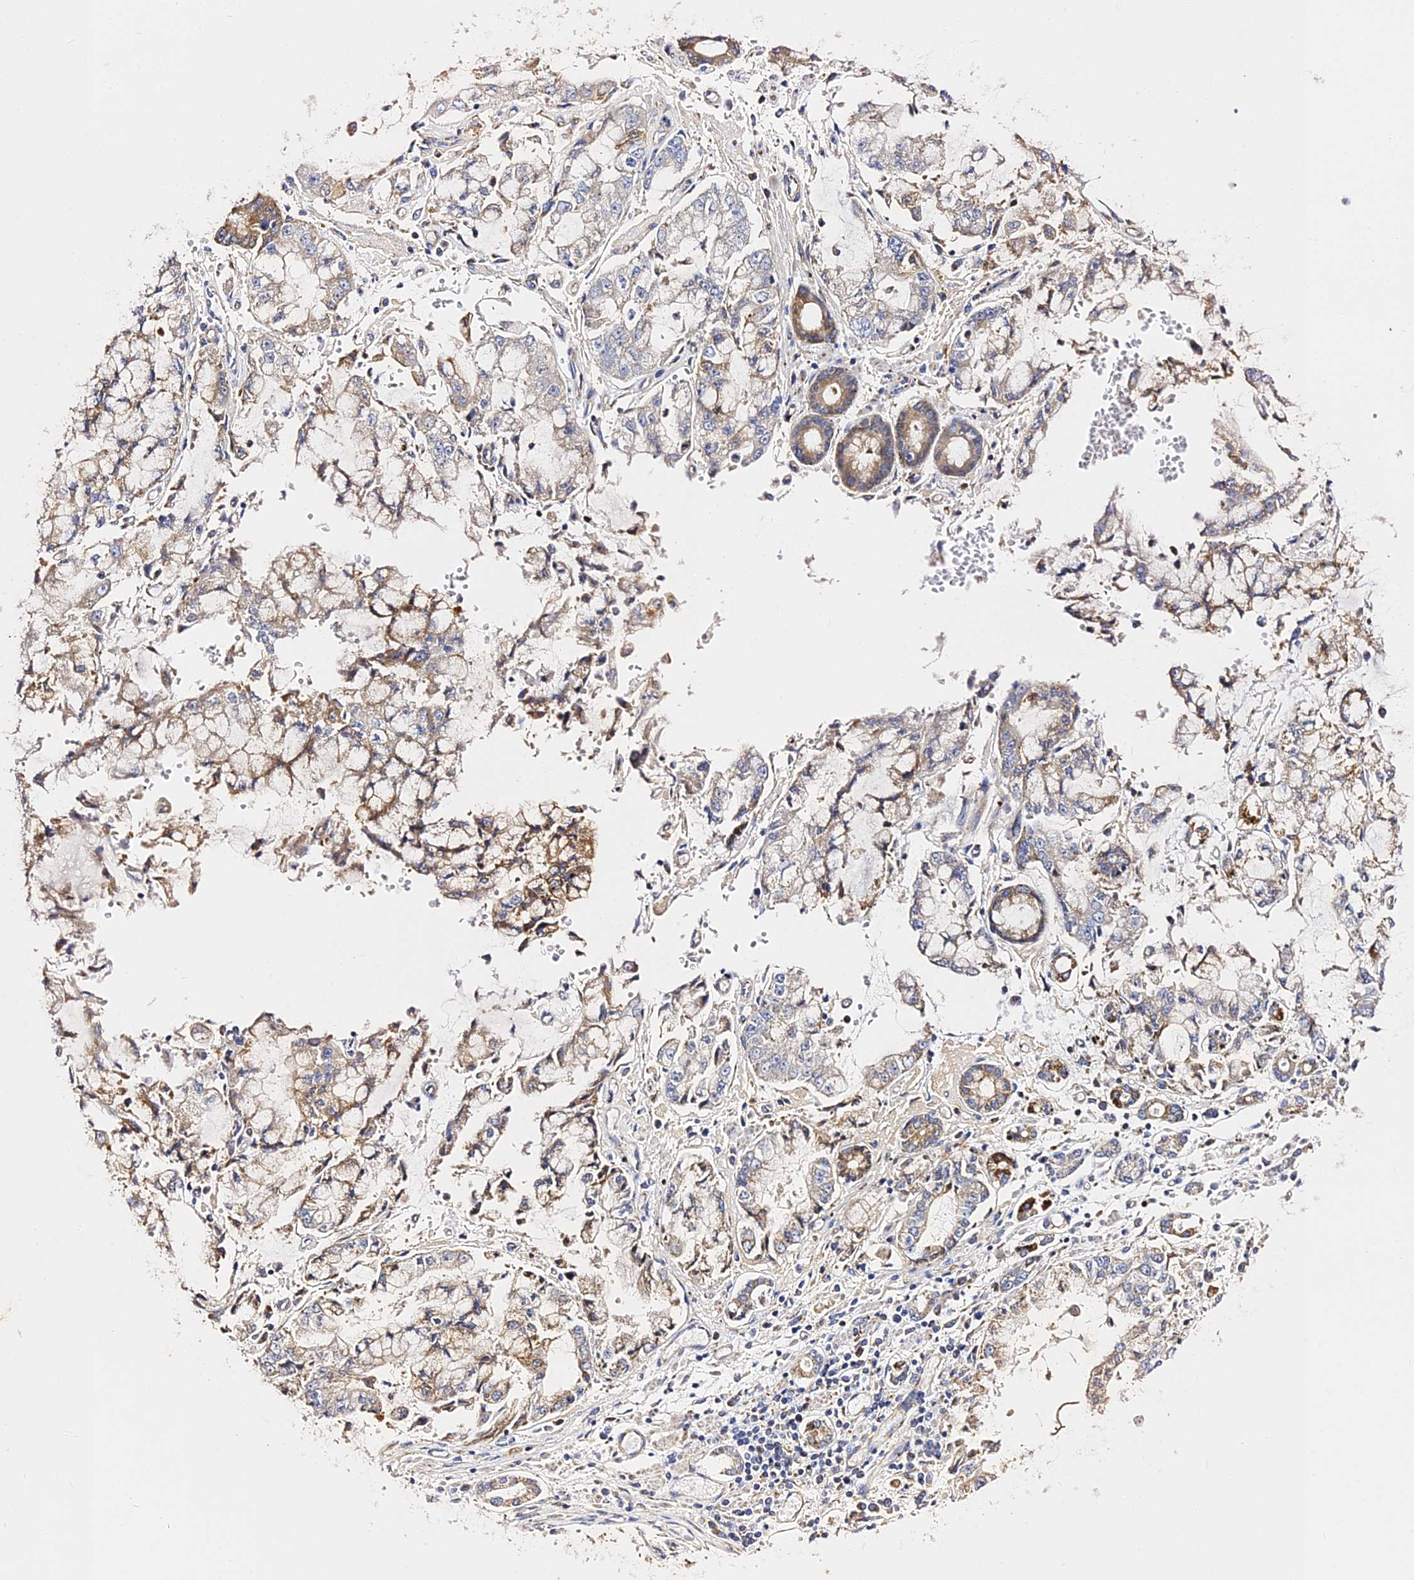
{"staining": {"intensity": "moderate", "quantity": "<25%", "location": "cytoplasmic/membranous"}, "tissue": "stomach cancer", "cell_type": "Tumor cells", "image_type": "cancer", "snomed": [{"axis": "morphology", "description": "Adenocarcinoma, NOS"}, {"axis": "topography", "description": "Stomach"}], "caption": "Tumor cells reveal low levels of moderate cytoplasmic/membranous staining in about <25% of cells in human stomach cancer (adenocarcinoma).", "gene": "ZNF573", "patient": {"sex": "male", "age": 76}}